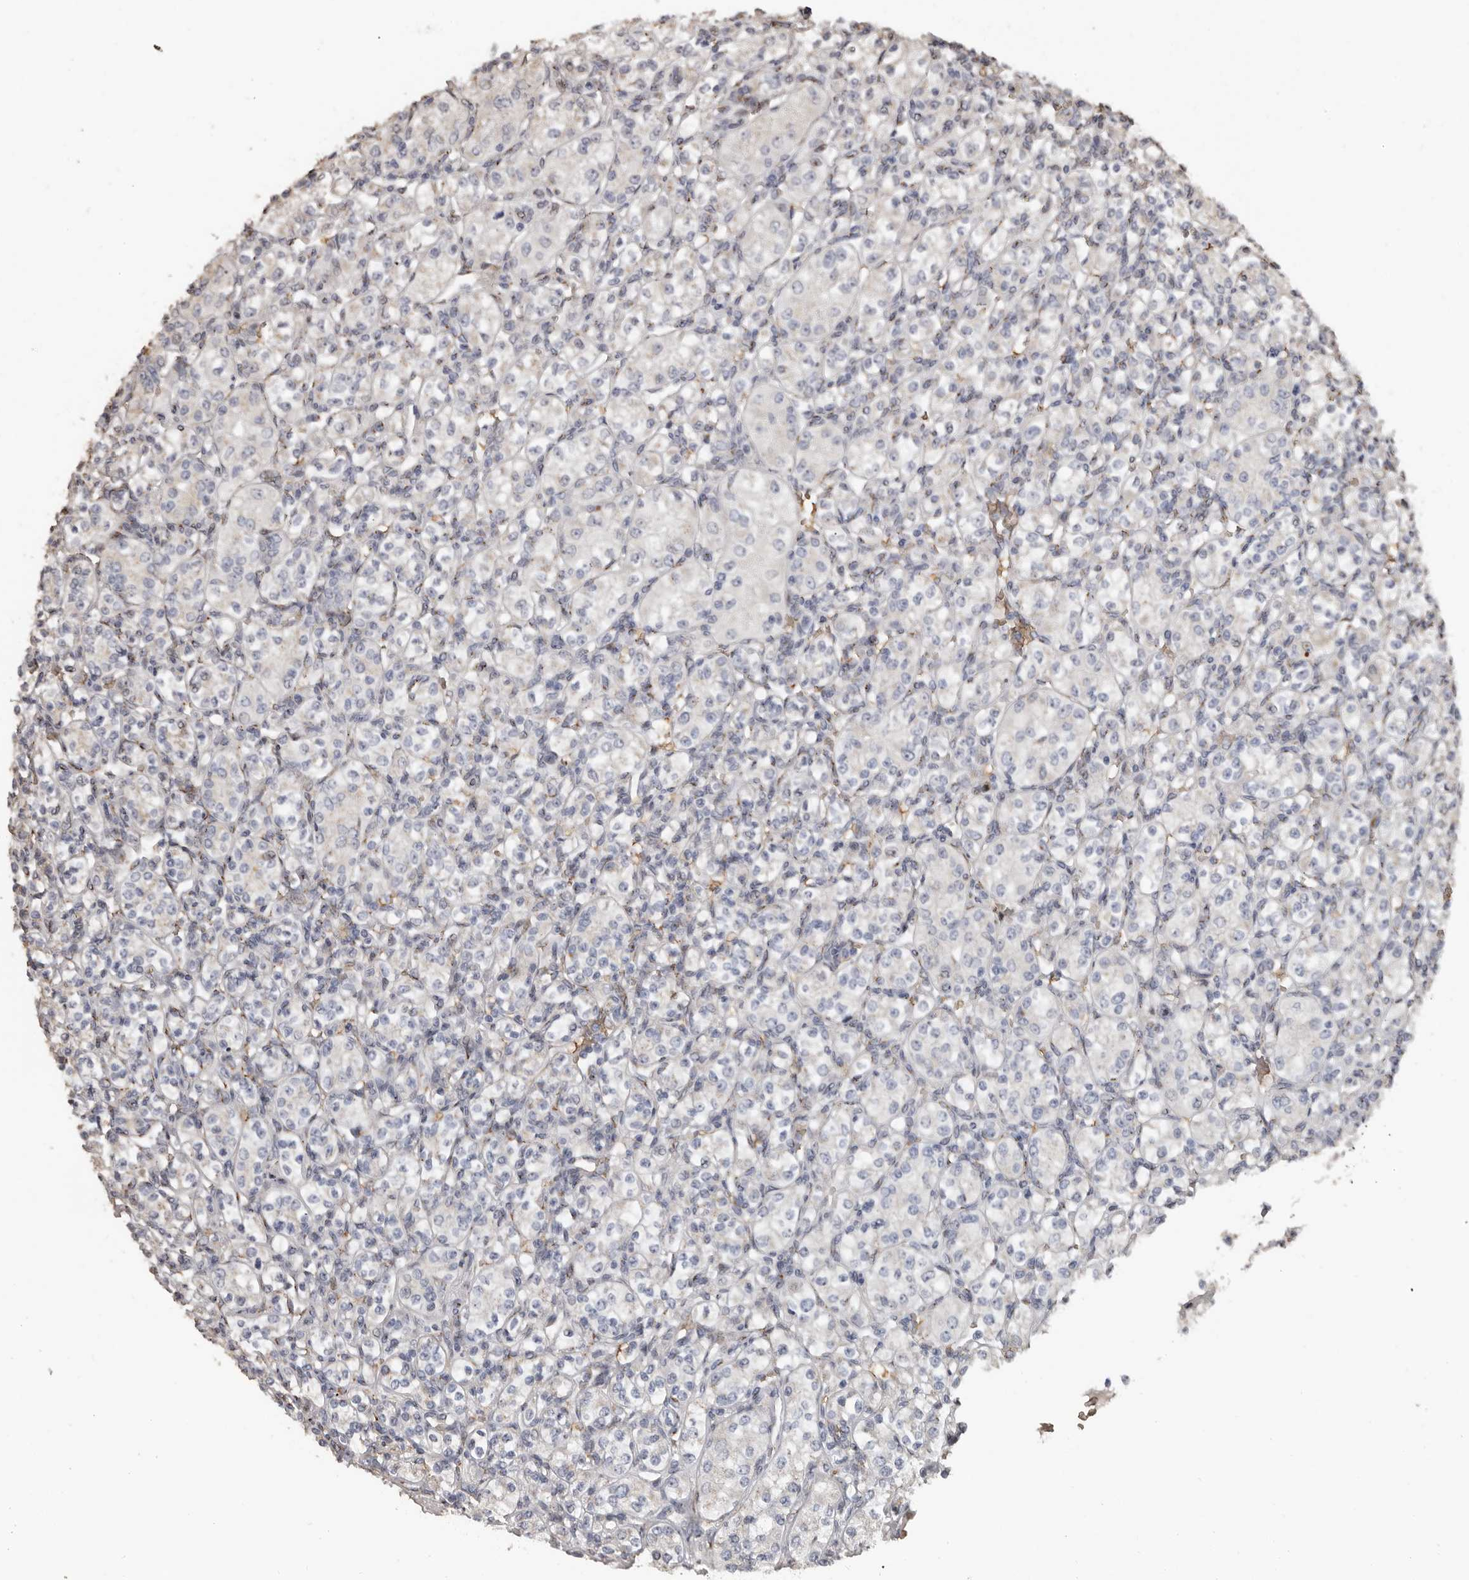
{"staining": {"intensity": "negative", "quantity": "none", "location": "none"}, "tissue": "renal cancer", "cell_type": "Tumor cells", "image_type": "cancer", "snomed": [{"axis": "morphology", "description": "Adenocarcinoma, NOS"}, {"axis": "topography", "description": "Kidney"}], "caption": "Image shows no protein staining in tumor cells of renal adenocarcinoma tissue.", "gene": "ENTREP1", "patient": {"sex": "male", "age": 77}}